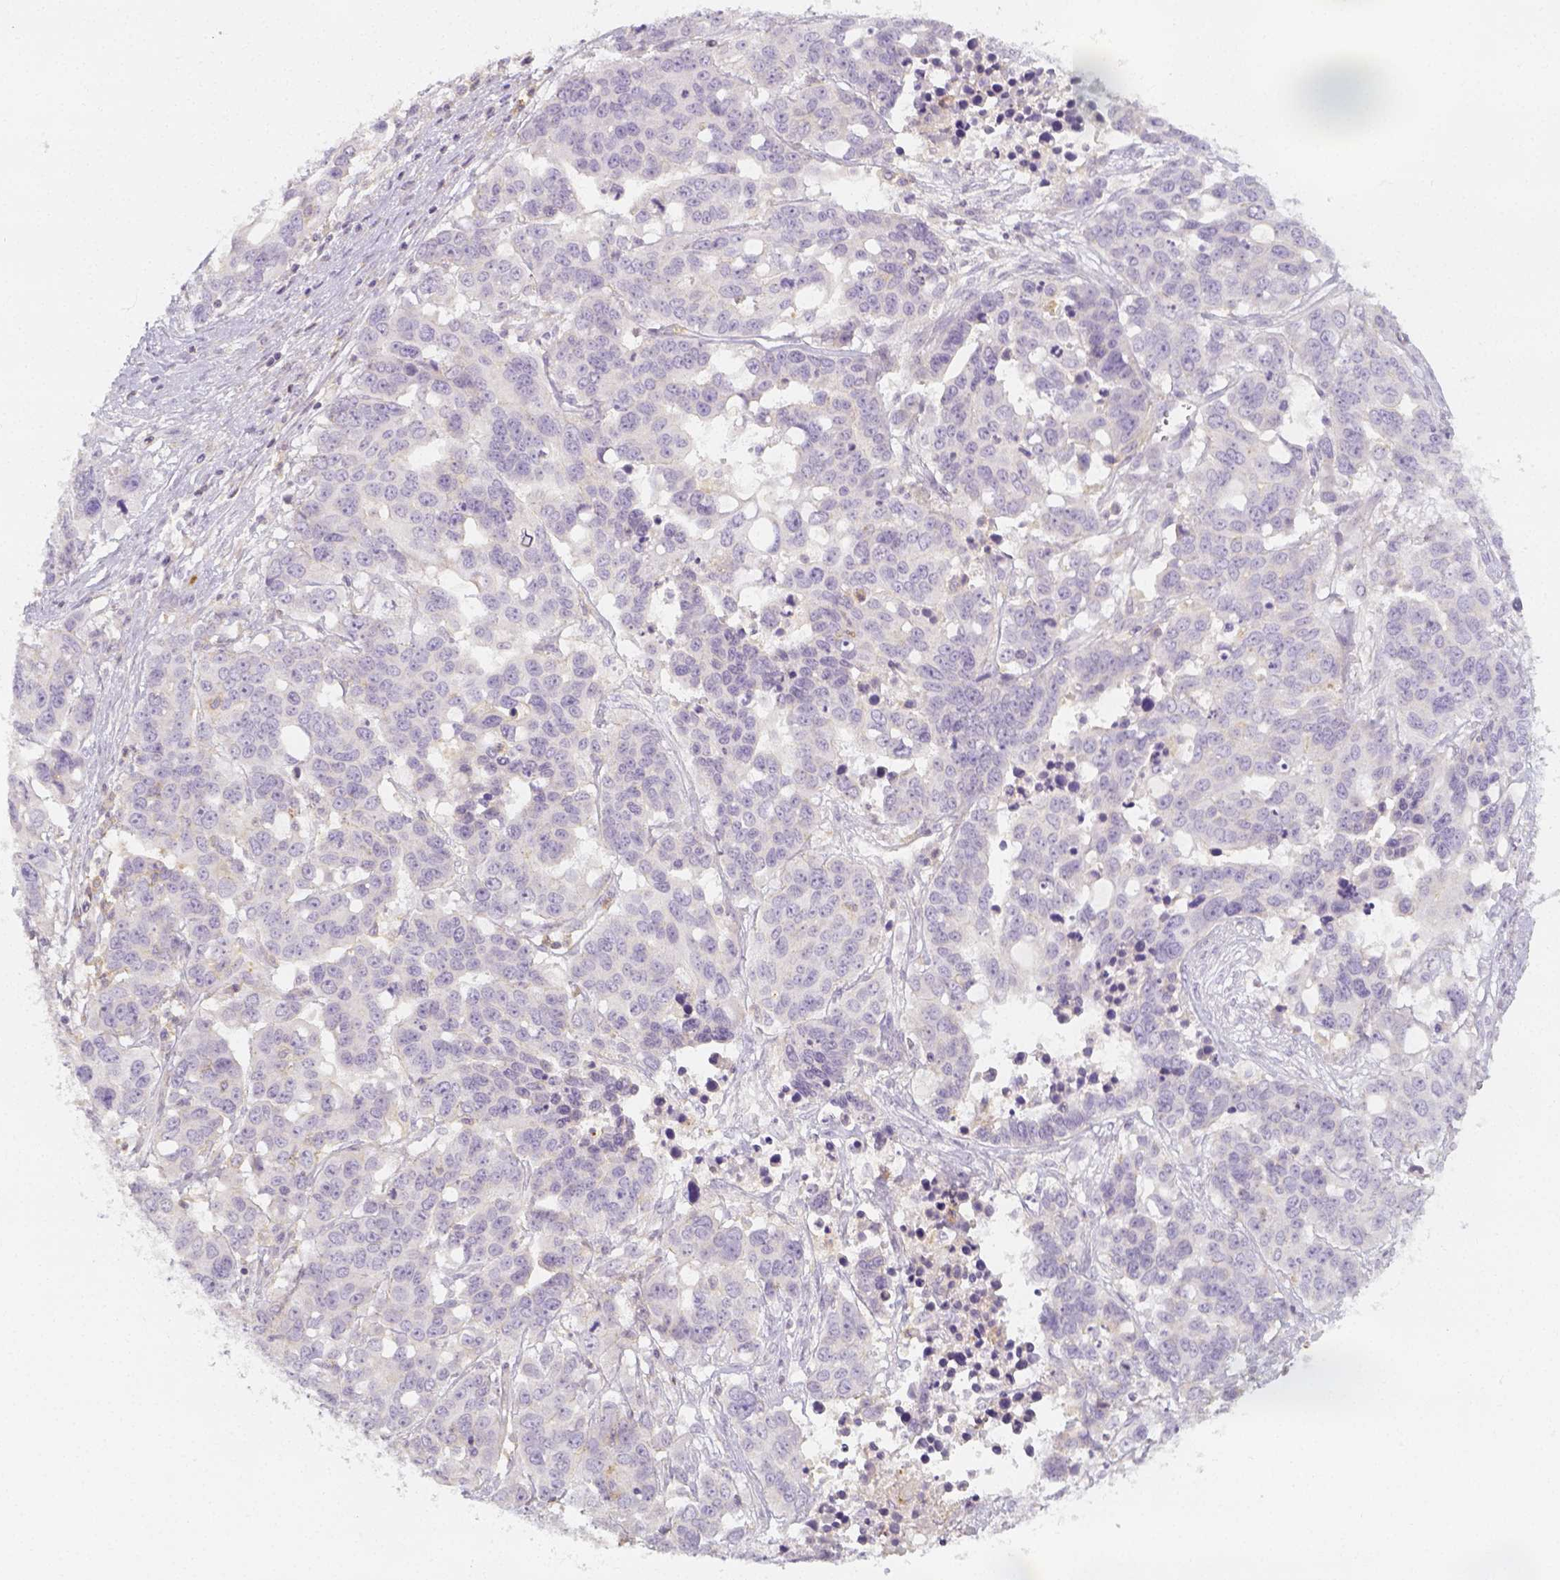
{"staining": {"intensity": "negative", "quantity": "none", "location": "none"}, "tissue": "ovarian cancer", "cell_type": "Tumor cells", "image_type": "cancer", "snomed": [{"axis": "morphology", "description": "Carcinoma, endometroid"}, {"axis": "topography", "description": "Ovary"}], "caption": "Endometroid carcinoma (ovarian) was stained to show a protein in brown. There is no significant expression in tumor cells. Brightfield microscopy of immunohistochemistry stained with DAB (brown) and hematoxylin (blue), captured at high magnification.", "gene": "PTPRJ", "patient": {"sex": "female", "age": 78}}